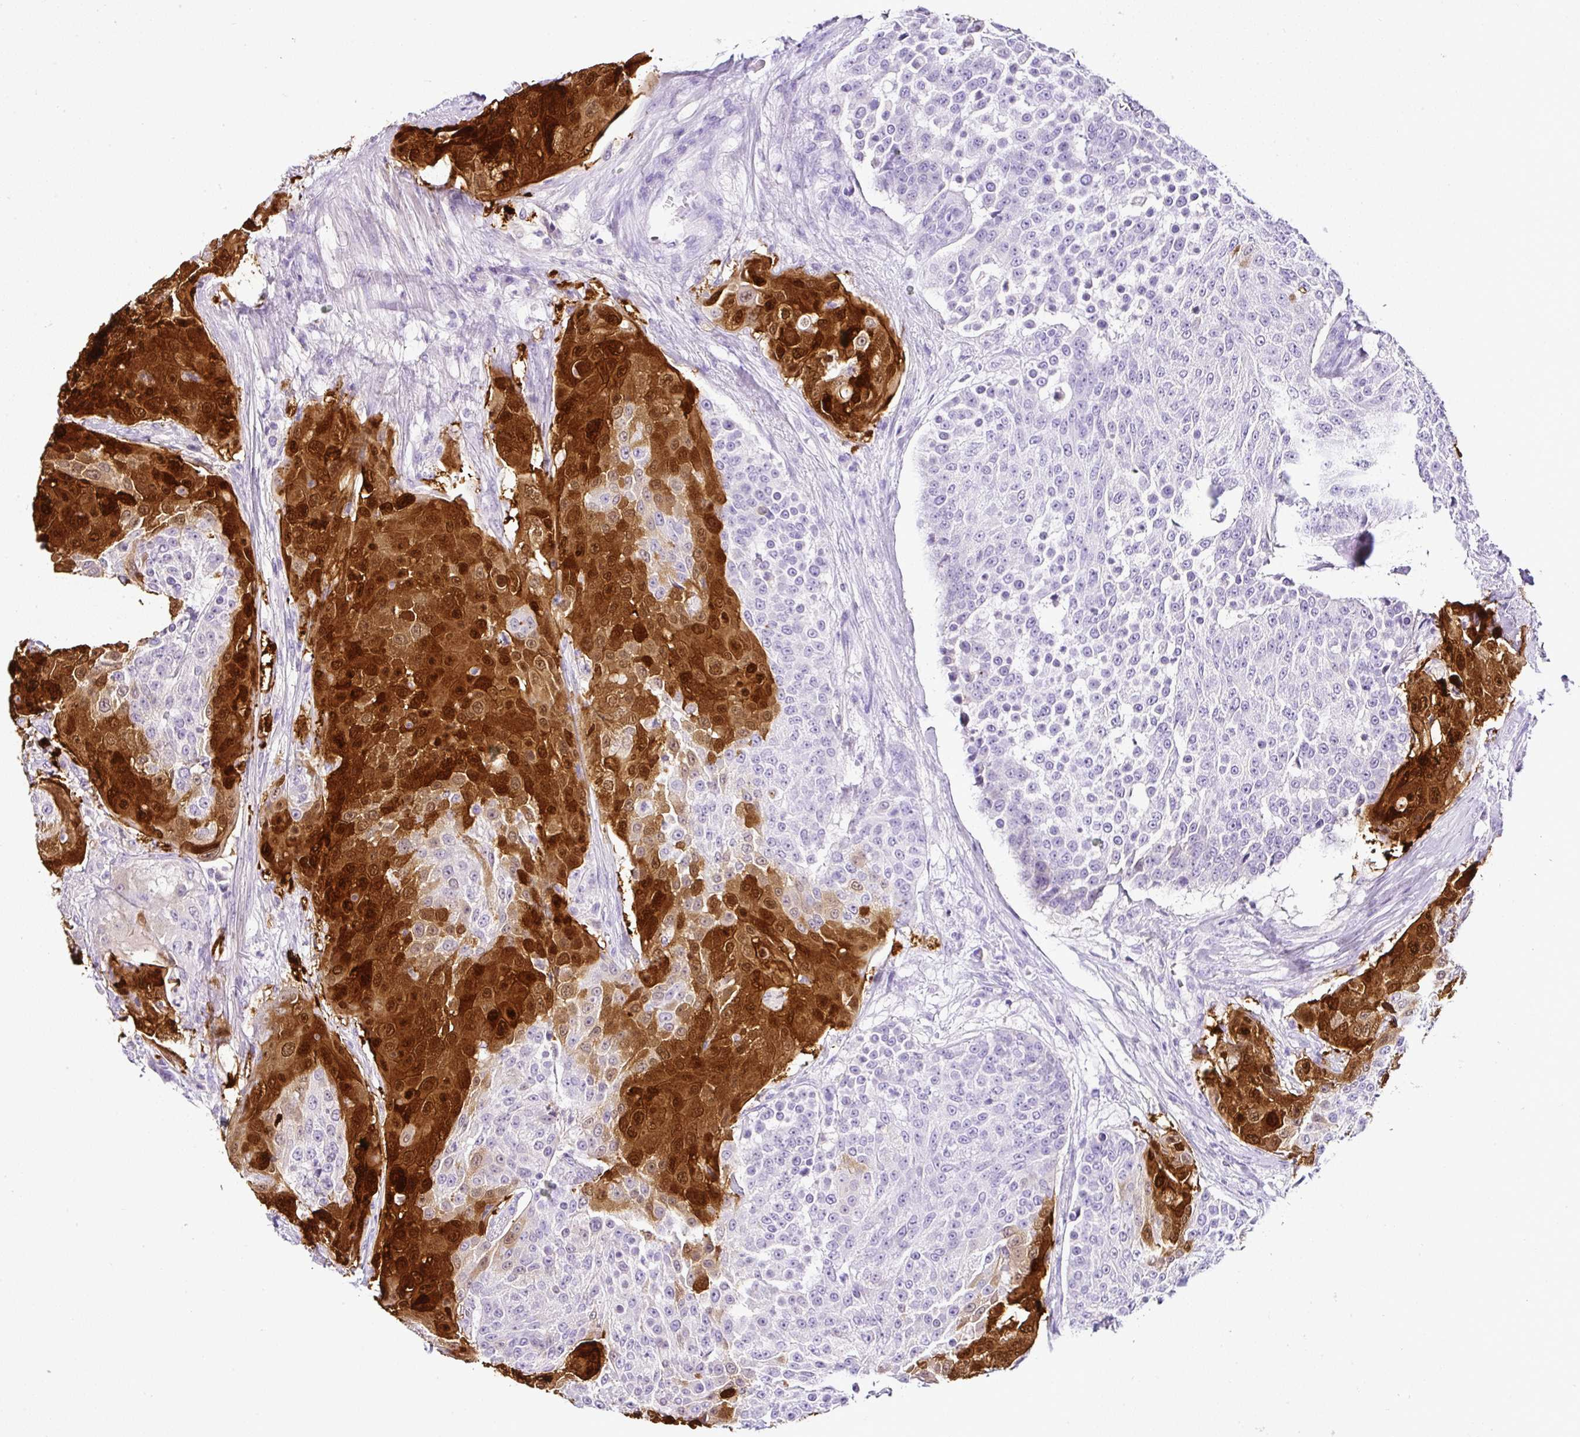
{"staining": {"intensity": "strong", "quantity": "25%-75%", "location": "cytoplasmic/membranous,nuclear"}, "tissue": "urothelial cancer", "cell_type": "Tumor cells", "image_type": "cancer", "snomed": [{"axis": "morphology", "description": "Urothelial carcinoma, High grade"}, {"axis": "topography", "description": "Urinary bladder"}], "caption": "There is high levels of strong cytoplasmic/membranous and nuclear staining in tumor cells of urothelial carcinoma (high-grade), as demonstrated by immunohistochemical staining (brown color).", "gene": "SERPINB3", "patient": {"sex": "female", "age": 63}}